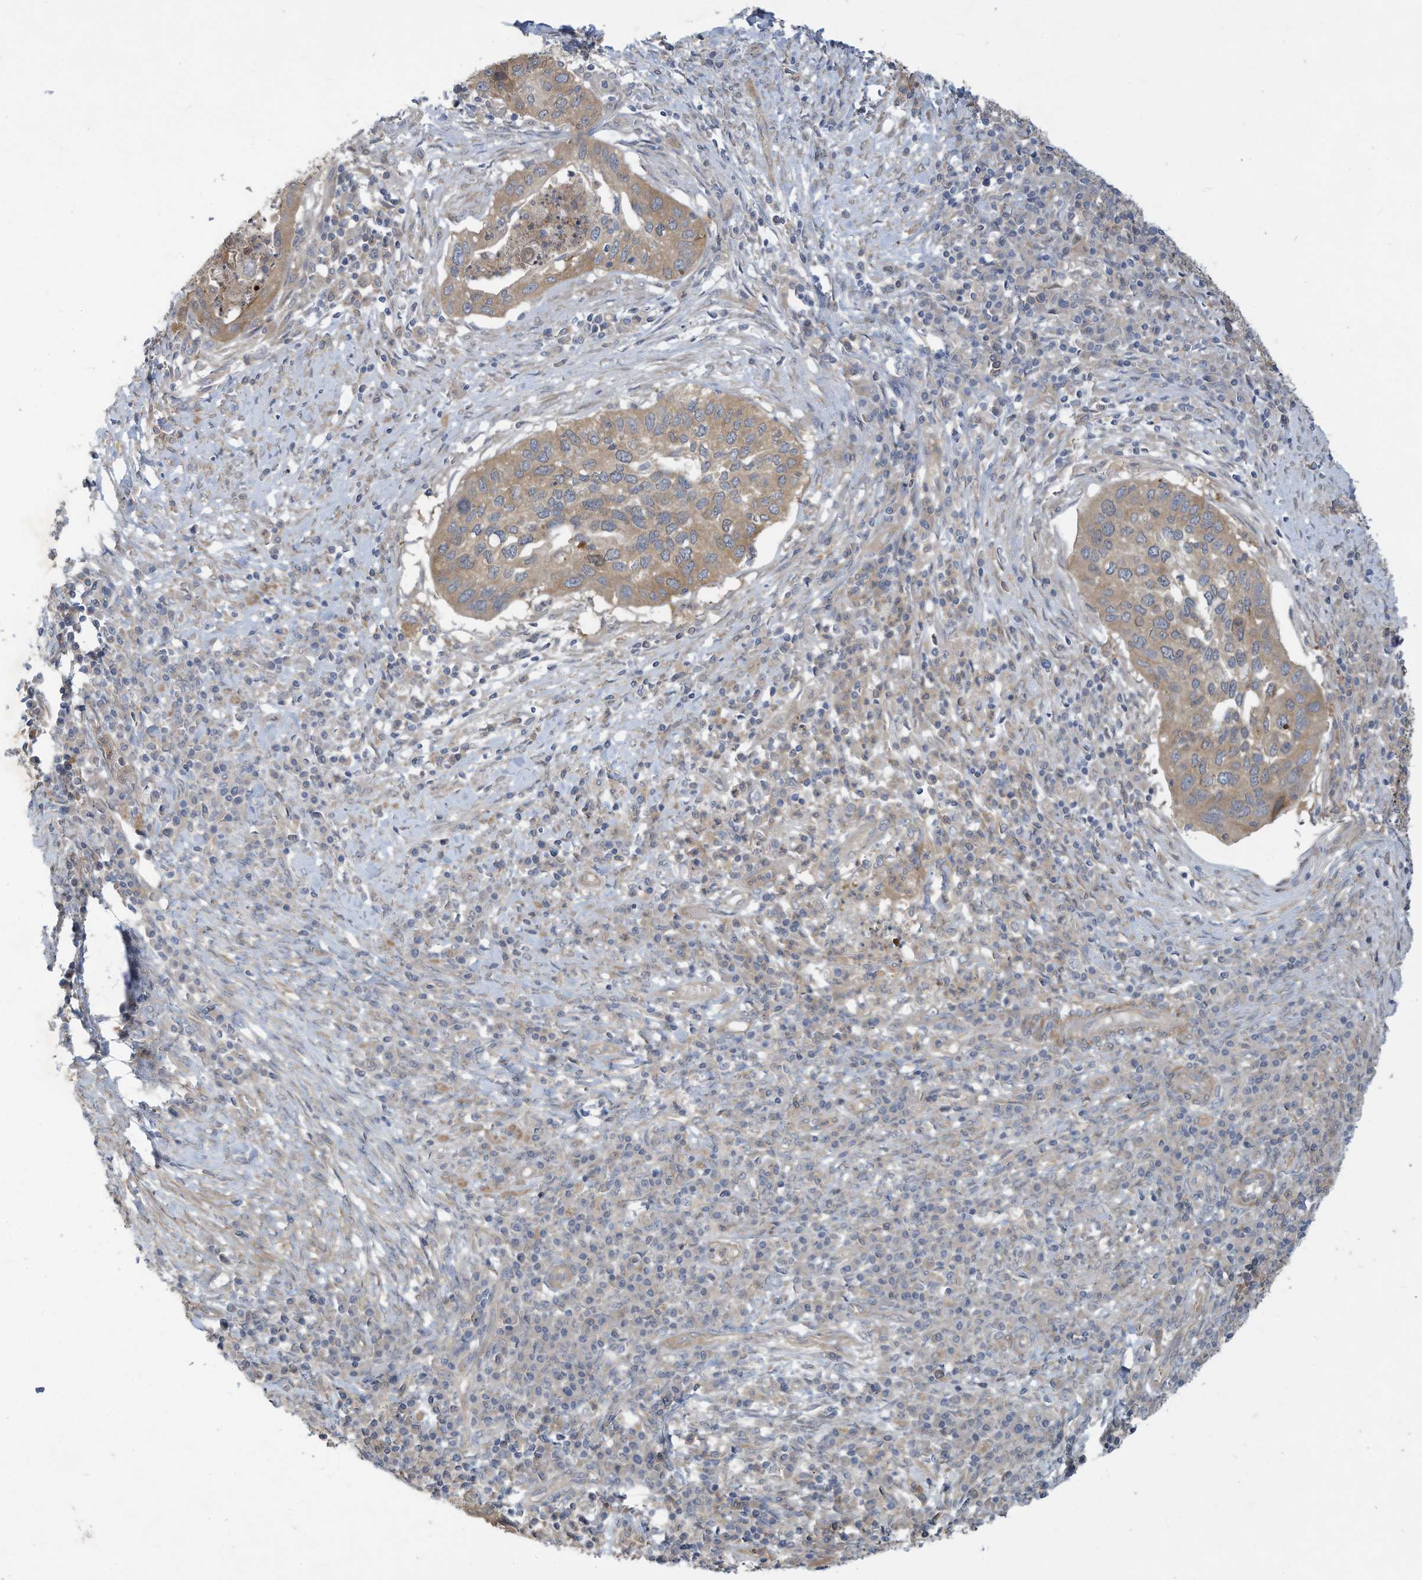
{"staining": {"intensity": "moderate", "quantity": ">75%", "location": "cytoplasmic/membranous"}, "tissue": "cervical cancer", "cell_type": "Tumor cells", "image_type": "cancer", "snomed": [{"axis": "morphology", "description": "Squamous cell carcinoma, NOS"}, {"axis": "topography", "description": "Cervix"}], "caption": "This image reveals IHC staining of human cervical cancer, with medium moderate cytoplasmic/membranous expression in about >75% of tumor cells.", "gene": "ADI1", "patient": {"sex": "female", "age": 38}}